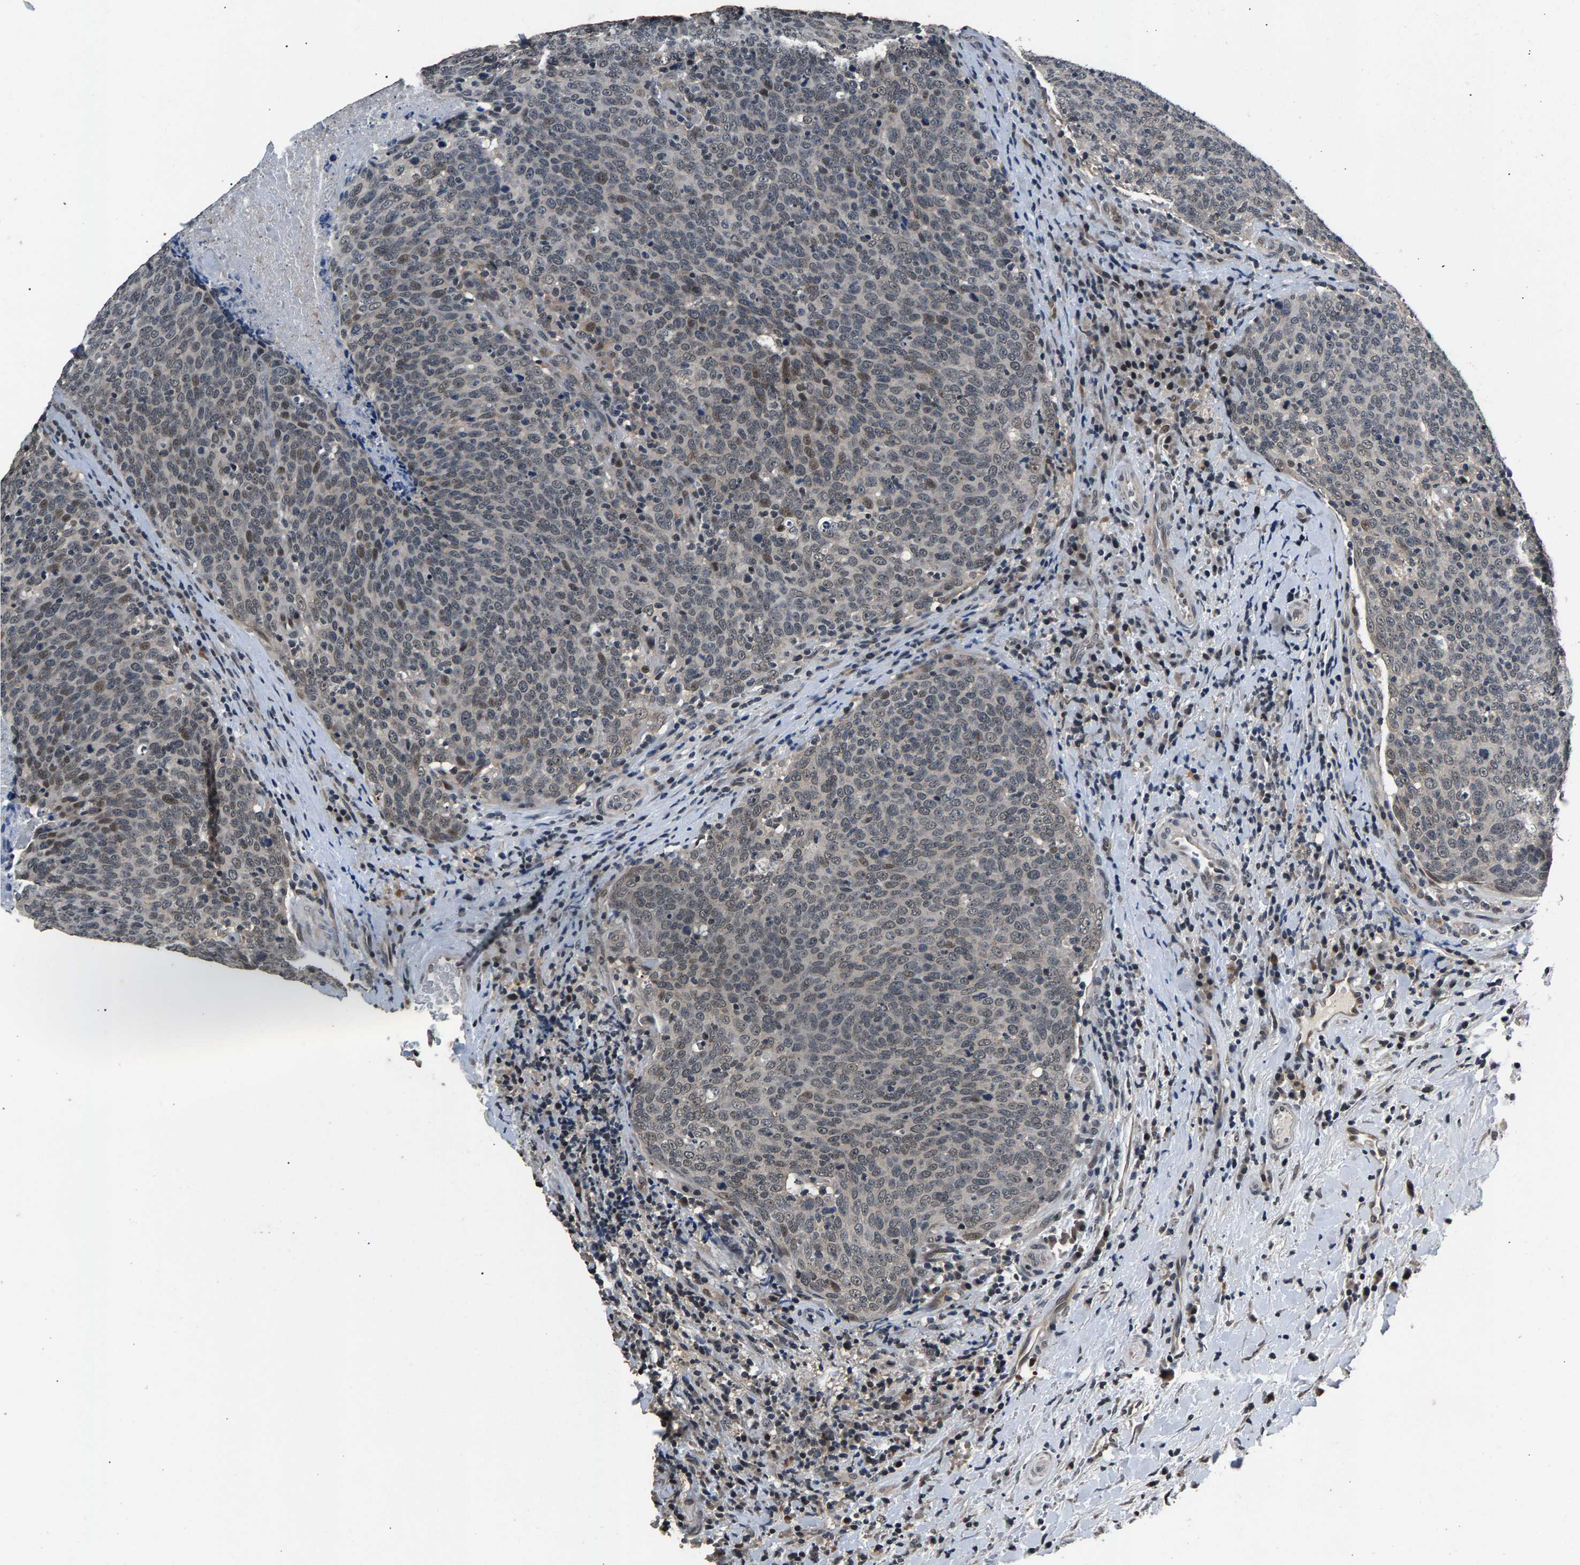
{"staining": {"intensity": "weak", "quantity": "25%-75%", "location": "nuclear"}, "tissue": "head and neck cancer", "cell_type": "Tumor cells", "image_type": "cancer", "snomed": [{"axis": "morphology", "description": "Squamous cell carcinoma, NOS"}, {"axis": "morphology", "description": "Squamous cell carcinoma, metastatic, NOS"}, {"axis": "topography", "description": "Lymph node"}, {"axis": "topography", "description": "Head-Neck"}], "caption": "An immunohistochemistry (IHC) photomicrograph of tumor tissue is shown. Protein staining in brown labels weak nuclear positivity in squamous cell carcinoma (head and neck) within tumor cells.", "gene": "RBM33", "patient": {"sex": "male", "age": 62}}